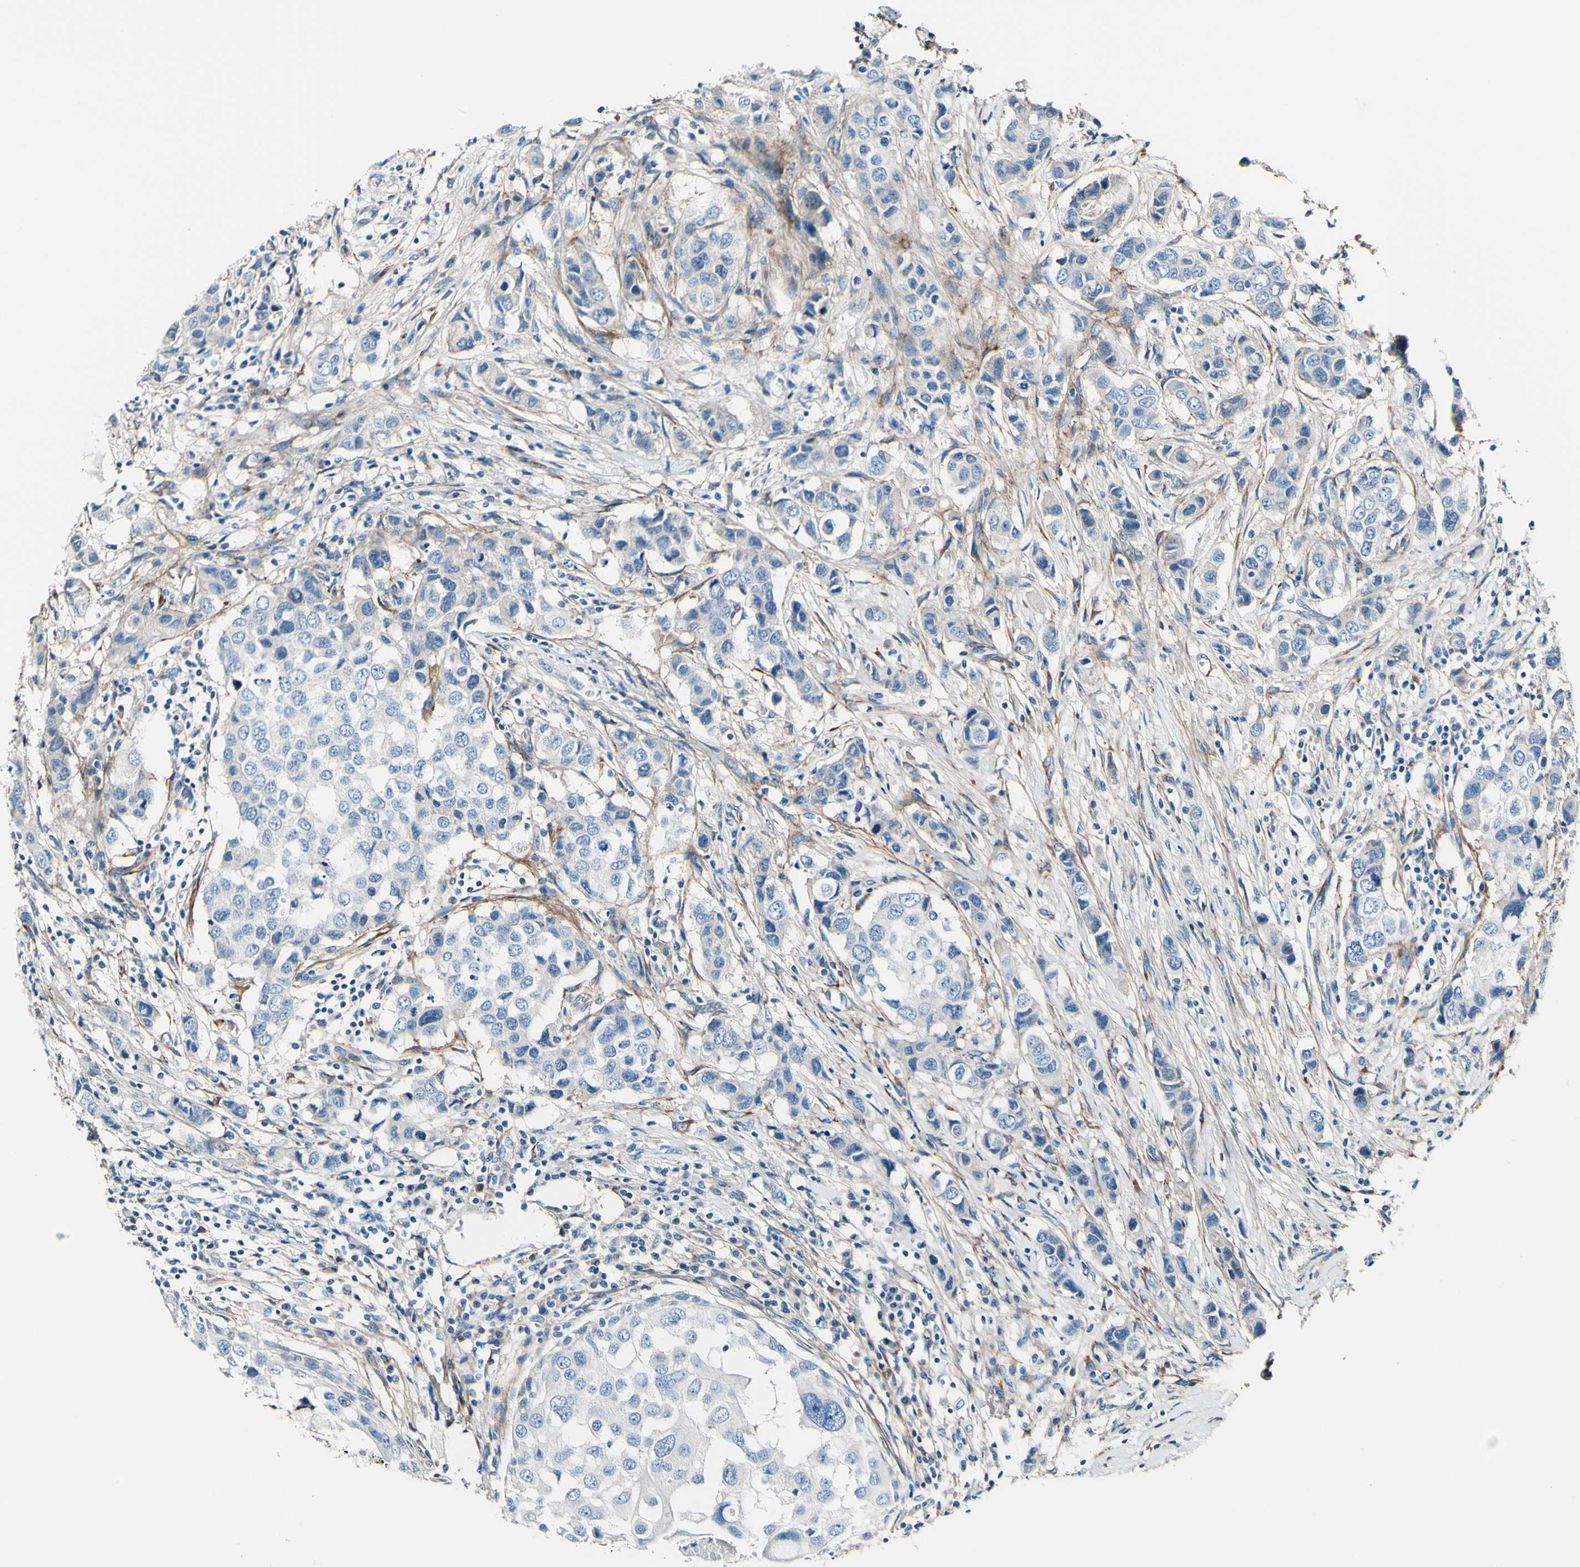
{"staining": {"intensity": "negative", "quantity": "none", "location": "none"}, "tissue": "breast cancer", "cell_type": "Tumor cells", "image_type": "cancer", "snomed": [{"axis": "morphology", "description": "Normal tissue, NOS"}, {"axis": "morphology", "description": "Duct carcinoma"}, {"axis": "topography", "description": "Breast"}], "caption": "Immunohistochemical staining of breast intraductal carcinoma shows no significant positivity in tumor cells.", "gene": "COL6A3", "patient": {"sex": "female", "age": 50}}